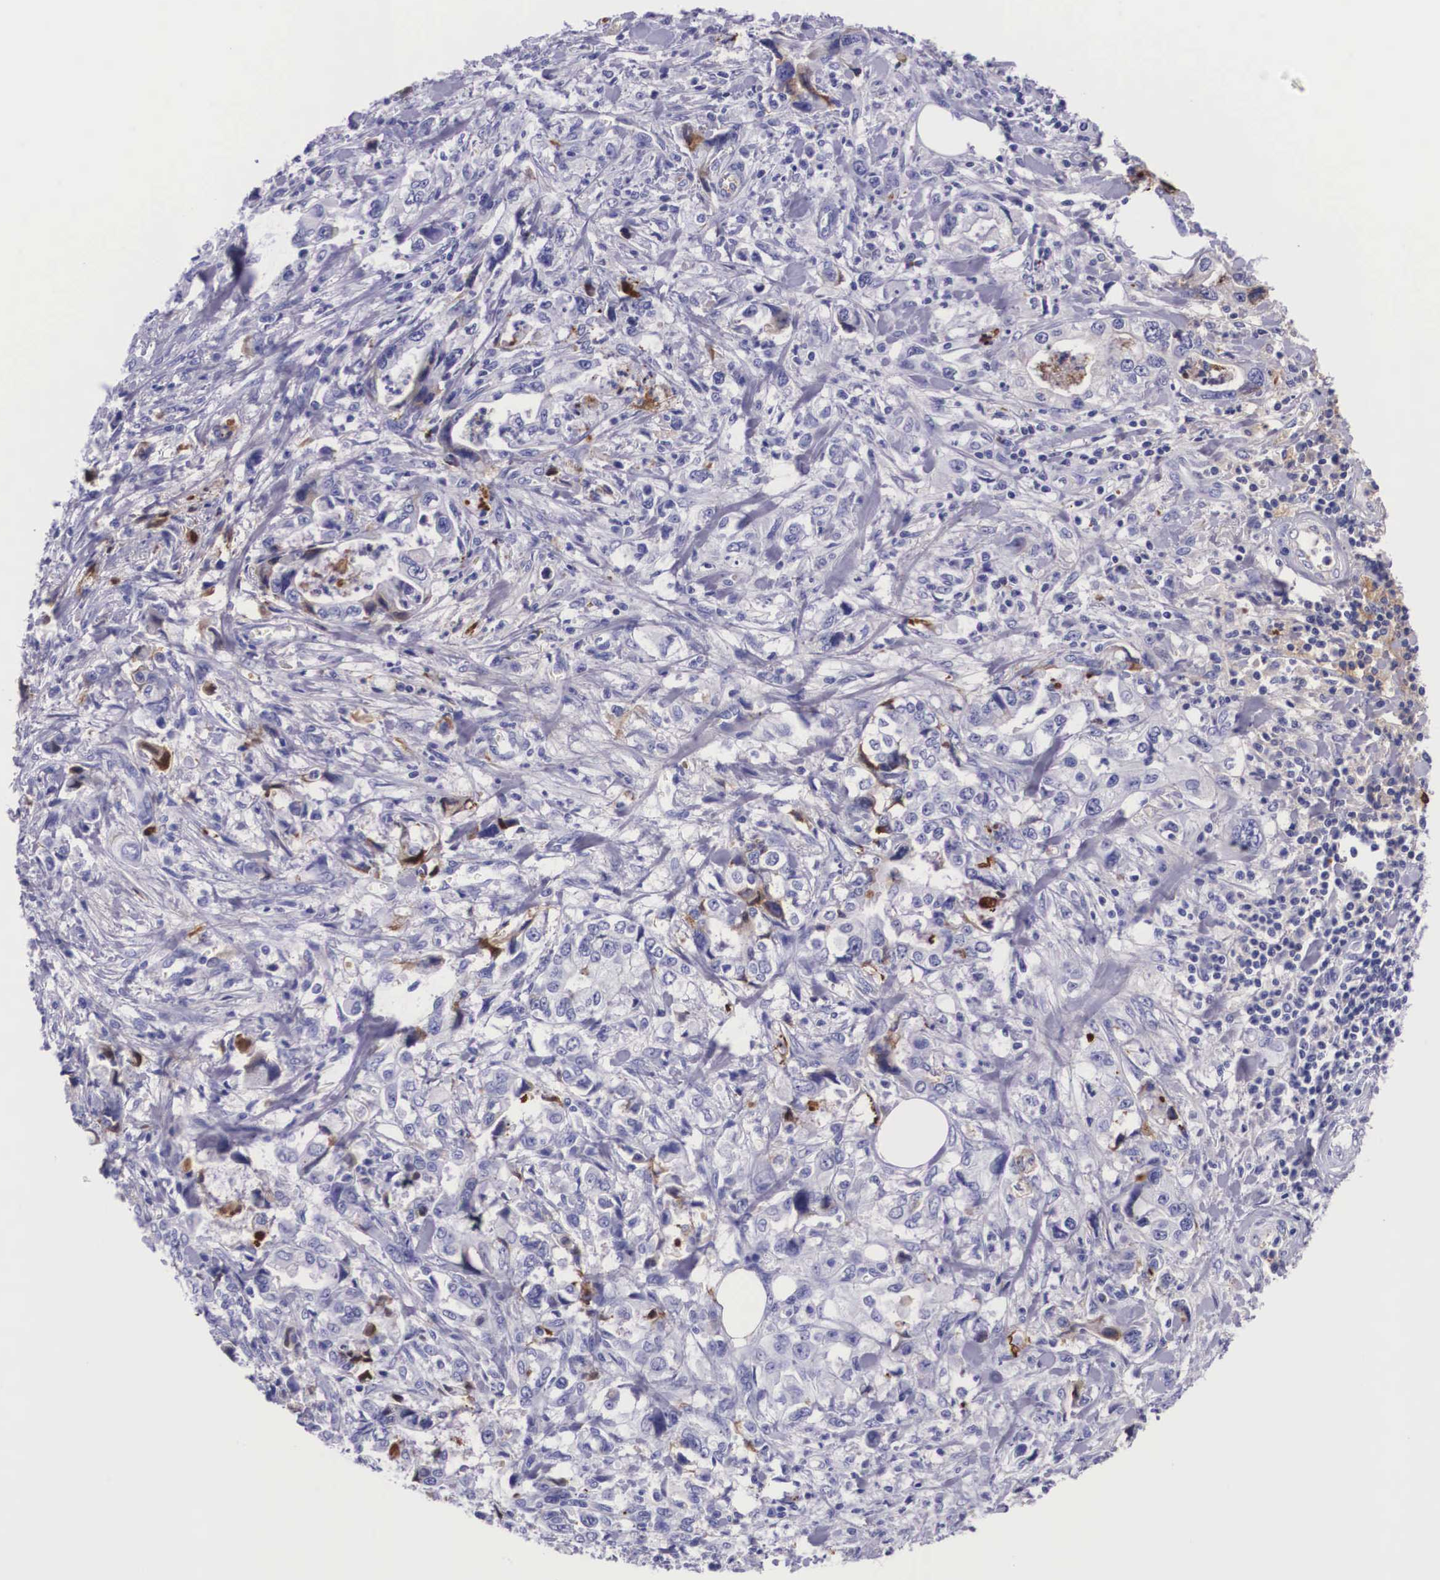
{"staining": {"intensity": "negative", "quantity": "none", "location": "none"}, "tissue": "stomach cancer", "cell_type": "Tumor cells", "image_type": "cancer", "snomed": [{"axis": "morphology", "description": "Adenocarcinoma, NOS"}, {"axis": "topography", "description": "Pancreas"}, {"axis": "topography", "description": "Stomach, upper"}], "caption": "Tumor cells are negative for brown protein staining in stomach cancer (adenocarcinoma).", "gene": "PLG", "patient": {"sex": "male", "age": 77}}